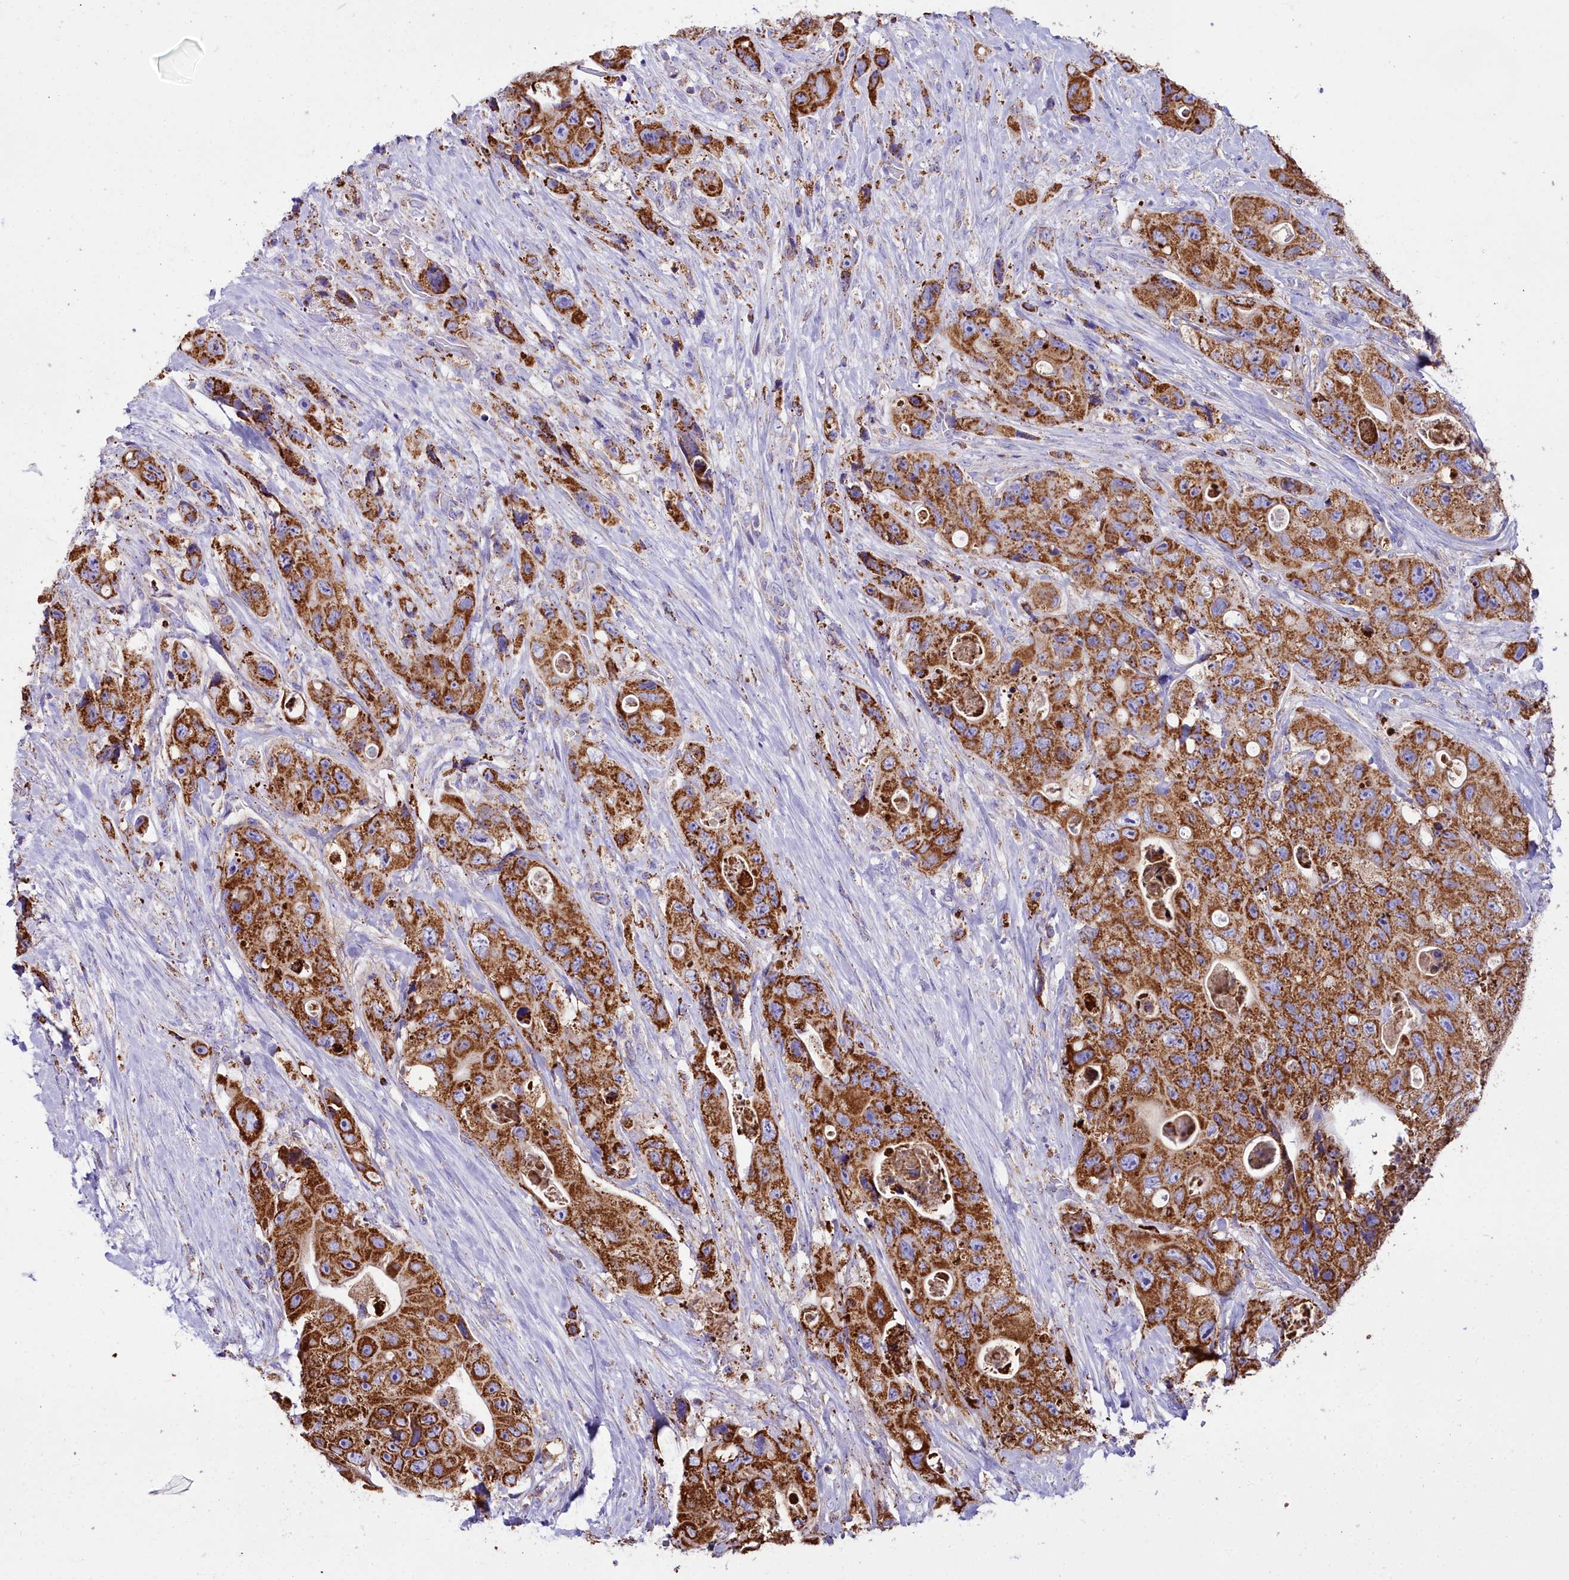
{"staining": {"intensity": "strong", "quantity": ">75%", "location": "cytoplasmic/membranous"}, "tissue": "colorectal cancer", "cell_type": "Tumor cells", "image_type": "cancer", "snomed": [{"axis": "morphology", "description": "Adenocarcinoma, NOS"}, {"axis": "topography", "description": "Colon"}], "caption": "Immunohistochemical staining of adenocarcinoma (colorectal) reveals high levels of strong cytoplasmic/membranous protein staining in about >75% of tumor cells.", "gene": "WDFY3", "patient": {"sex": "female", "age": 46}}